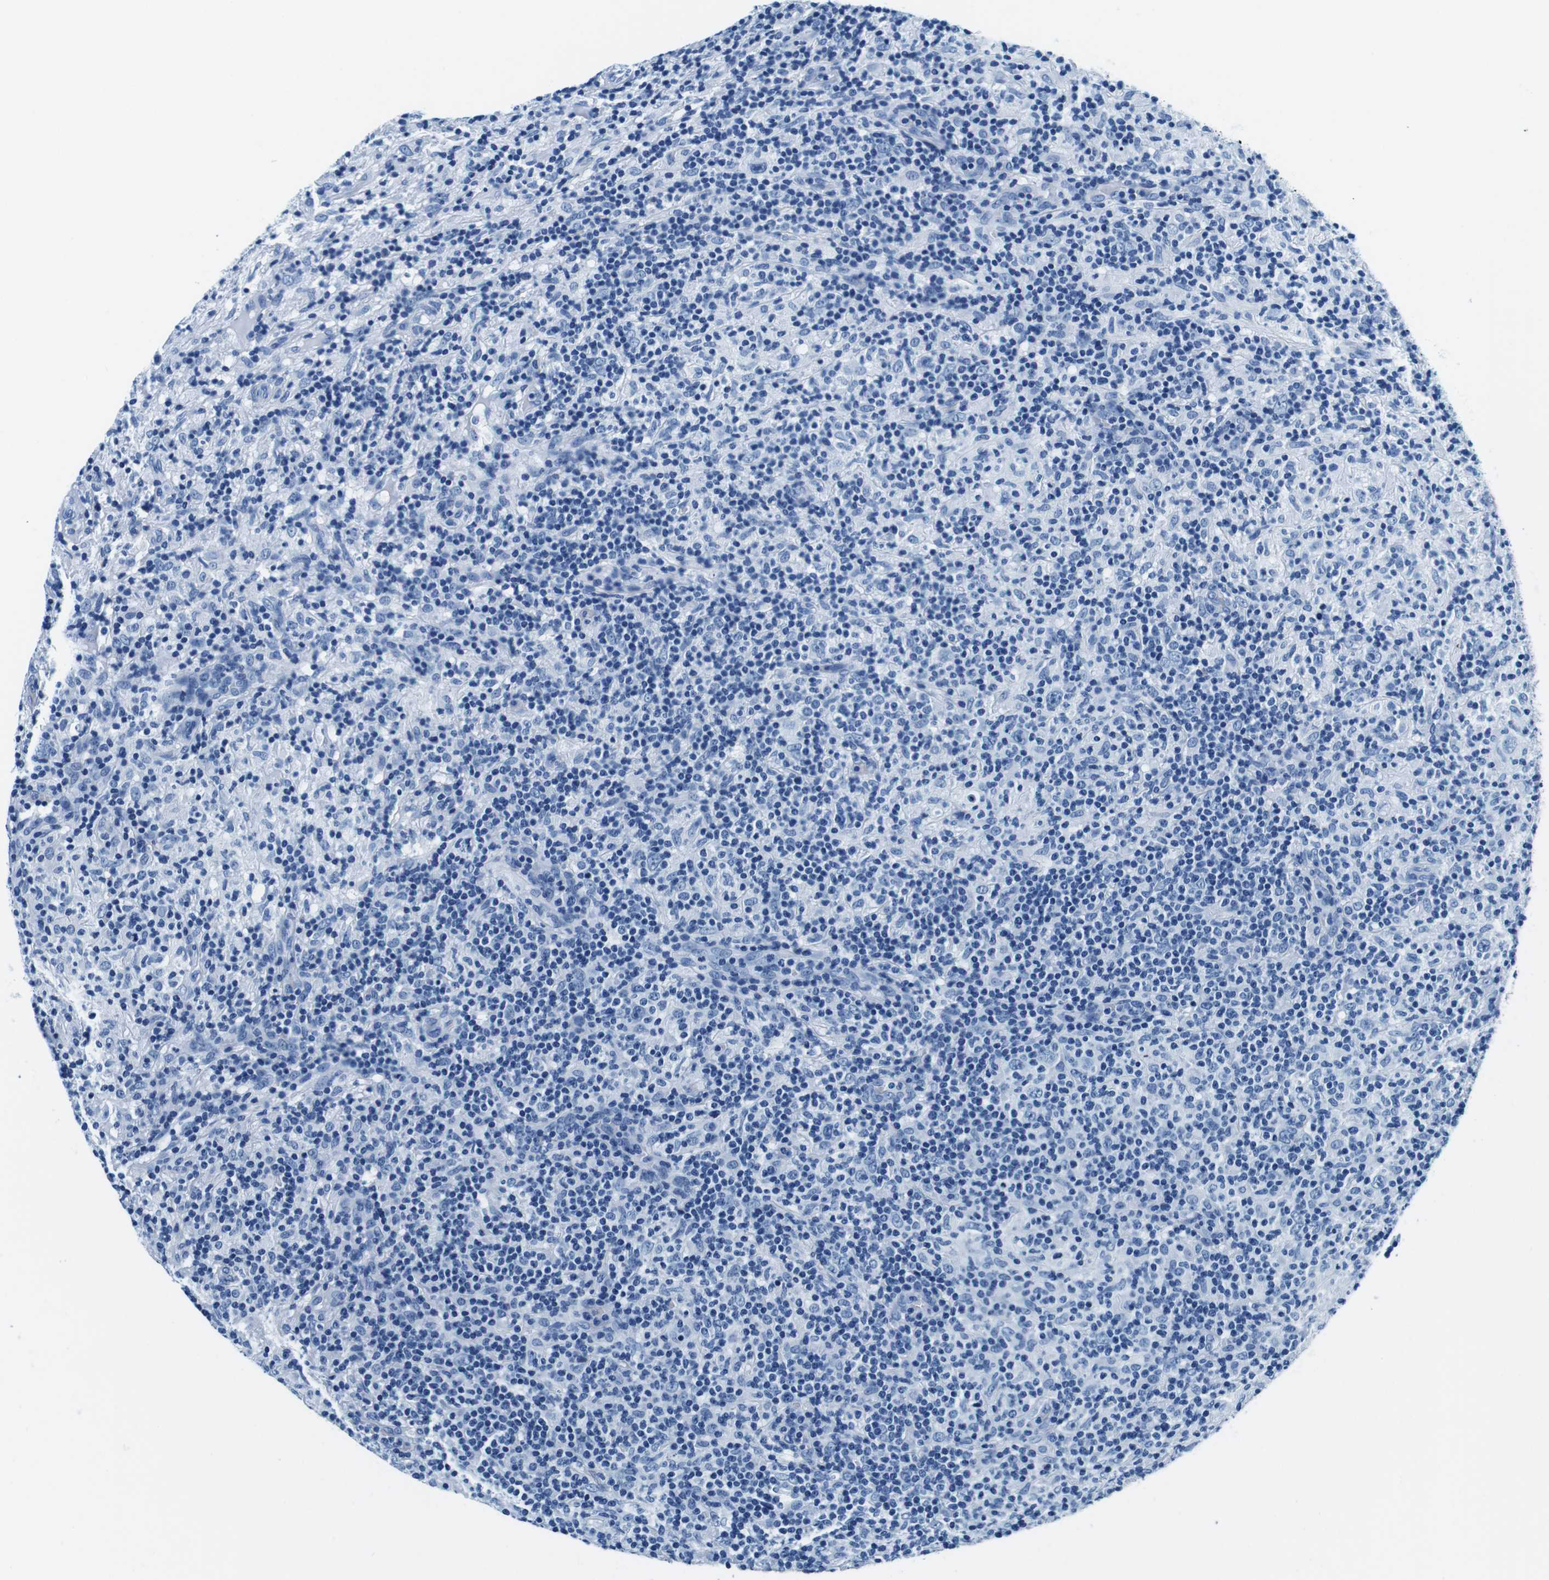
{"staining": {"intensity": "negative", "quantity": "none", "location": "none"}, "tissue": "lymphoma", "cell_type": "Tumor cells", "image_type": "cancer", "snomed": [{"axis": "morphology", "description": "Hodgkin's disease, NOS"}, {"axis": "topography", "description": "Lymph node"}], "caption": "The image reveals no significant expression in tumor cells of Hodgkin's disease.", "gene": "ELANE", "patient": {"sex": "male", "age": 70}}